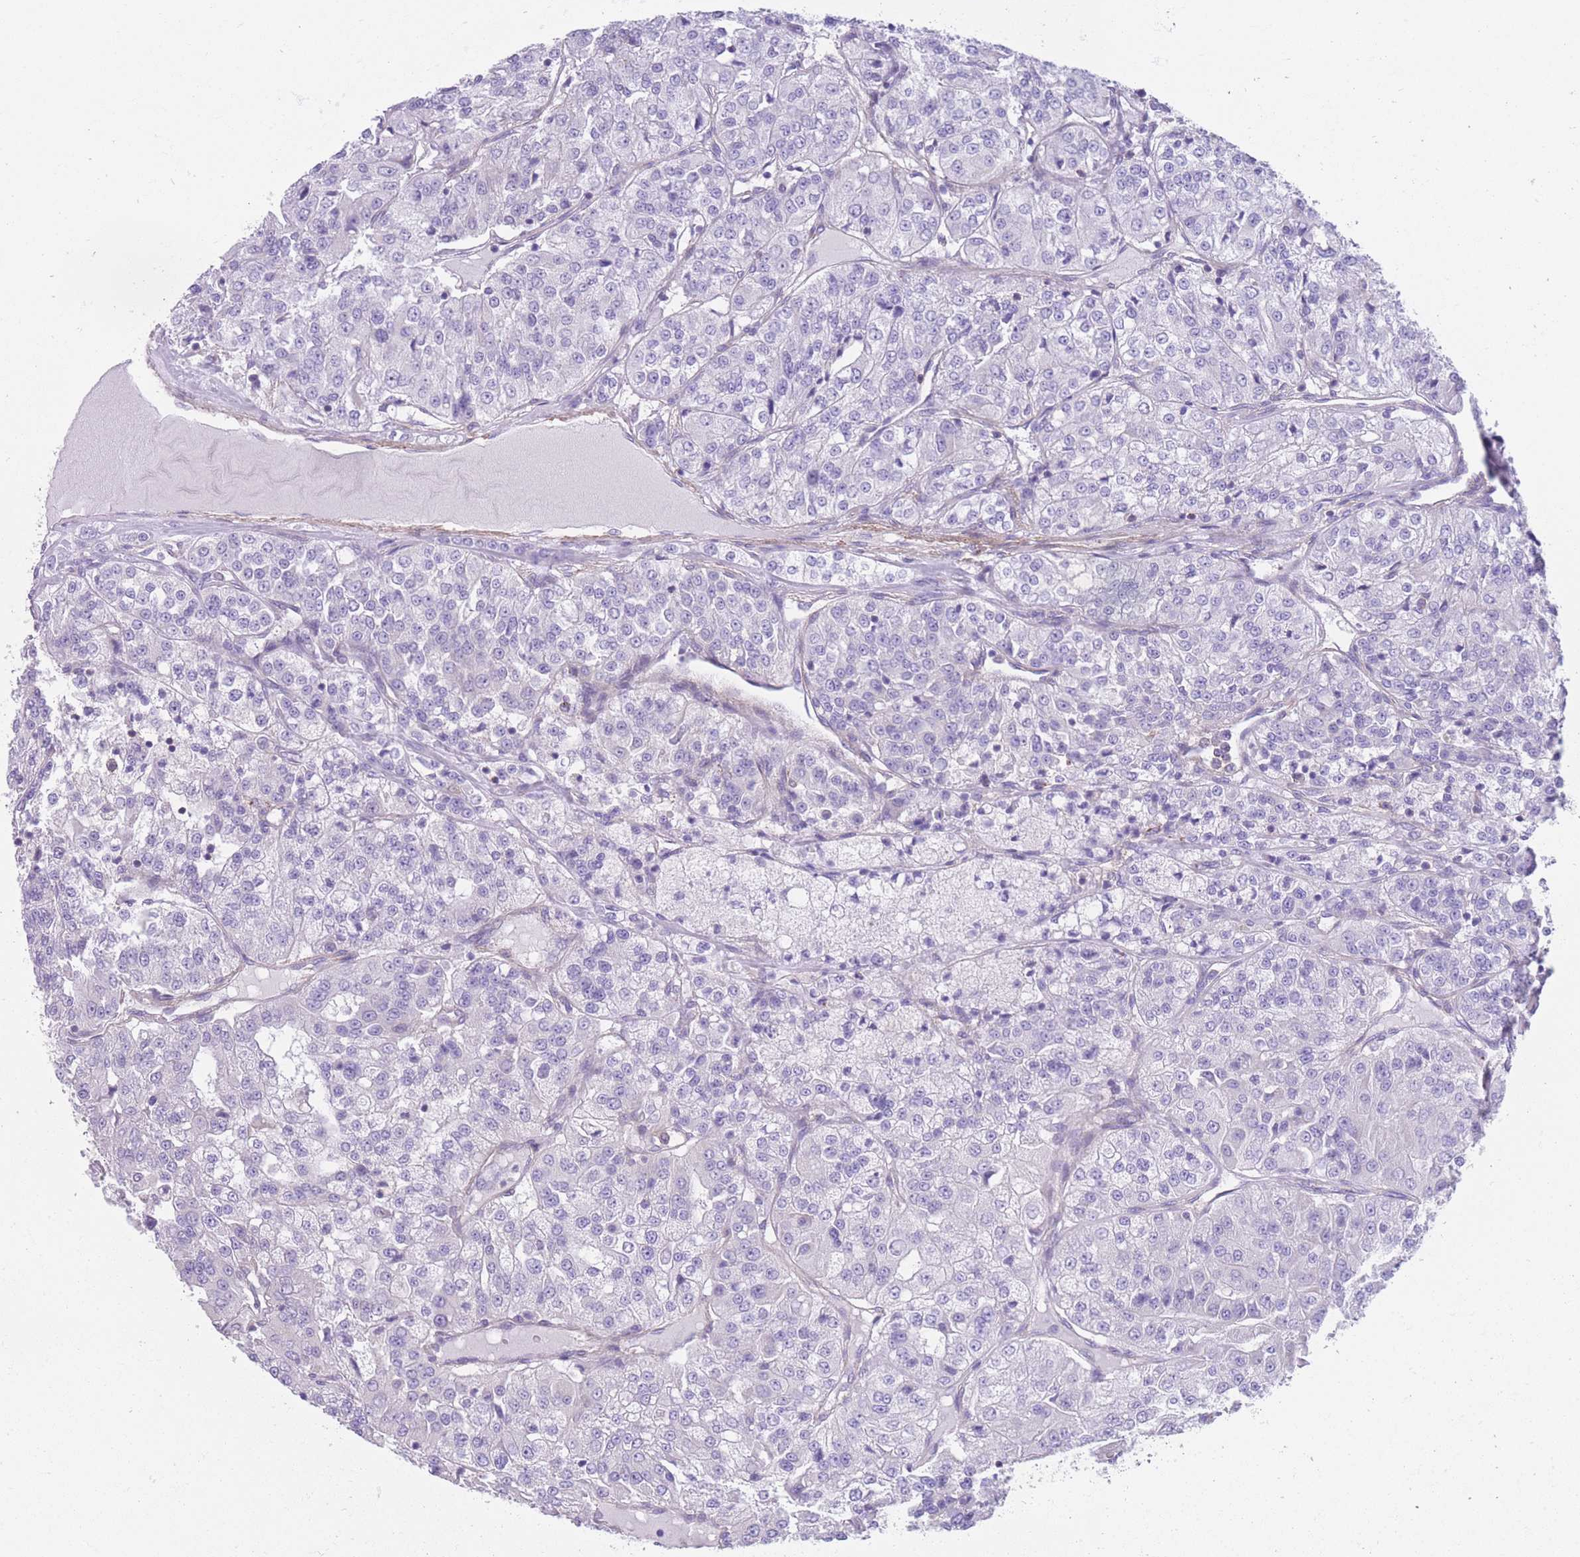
{"staining": {"intensity": "negative", "quantity": "none", "location": "none"}, "tissue": "renal cancer", "cell_type": "Tumor cells", "image_type": "cancer", "snomed": [{"axis": "morphology", "description": "Adenocarcinoma, NOS"}, {"axis": "topography", "description": "Kidney"}], "caption": "High power microscopy photomicrograph of an immunohistochemistry (IHC) micrograph of renal cancer (adenocarcinoma), revealing no significant positivity in tumor cells.", "gene": "LDB3", "patient": {"sex": "female", "age": 63}}